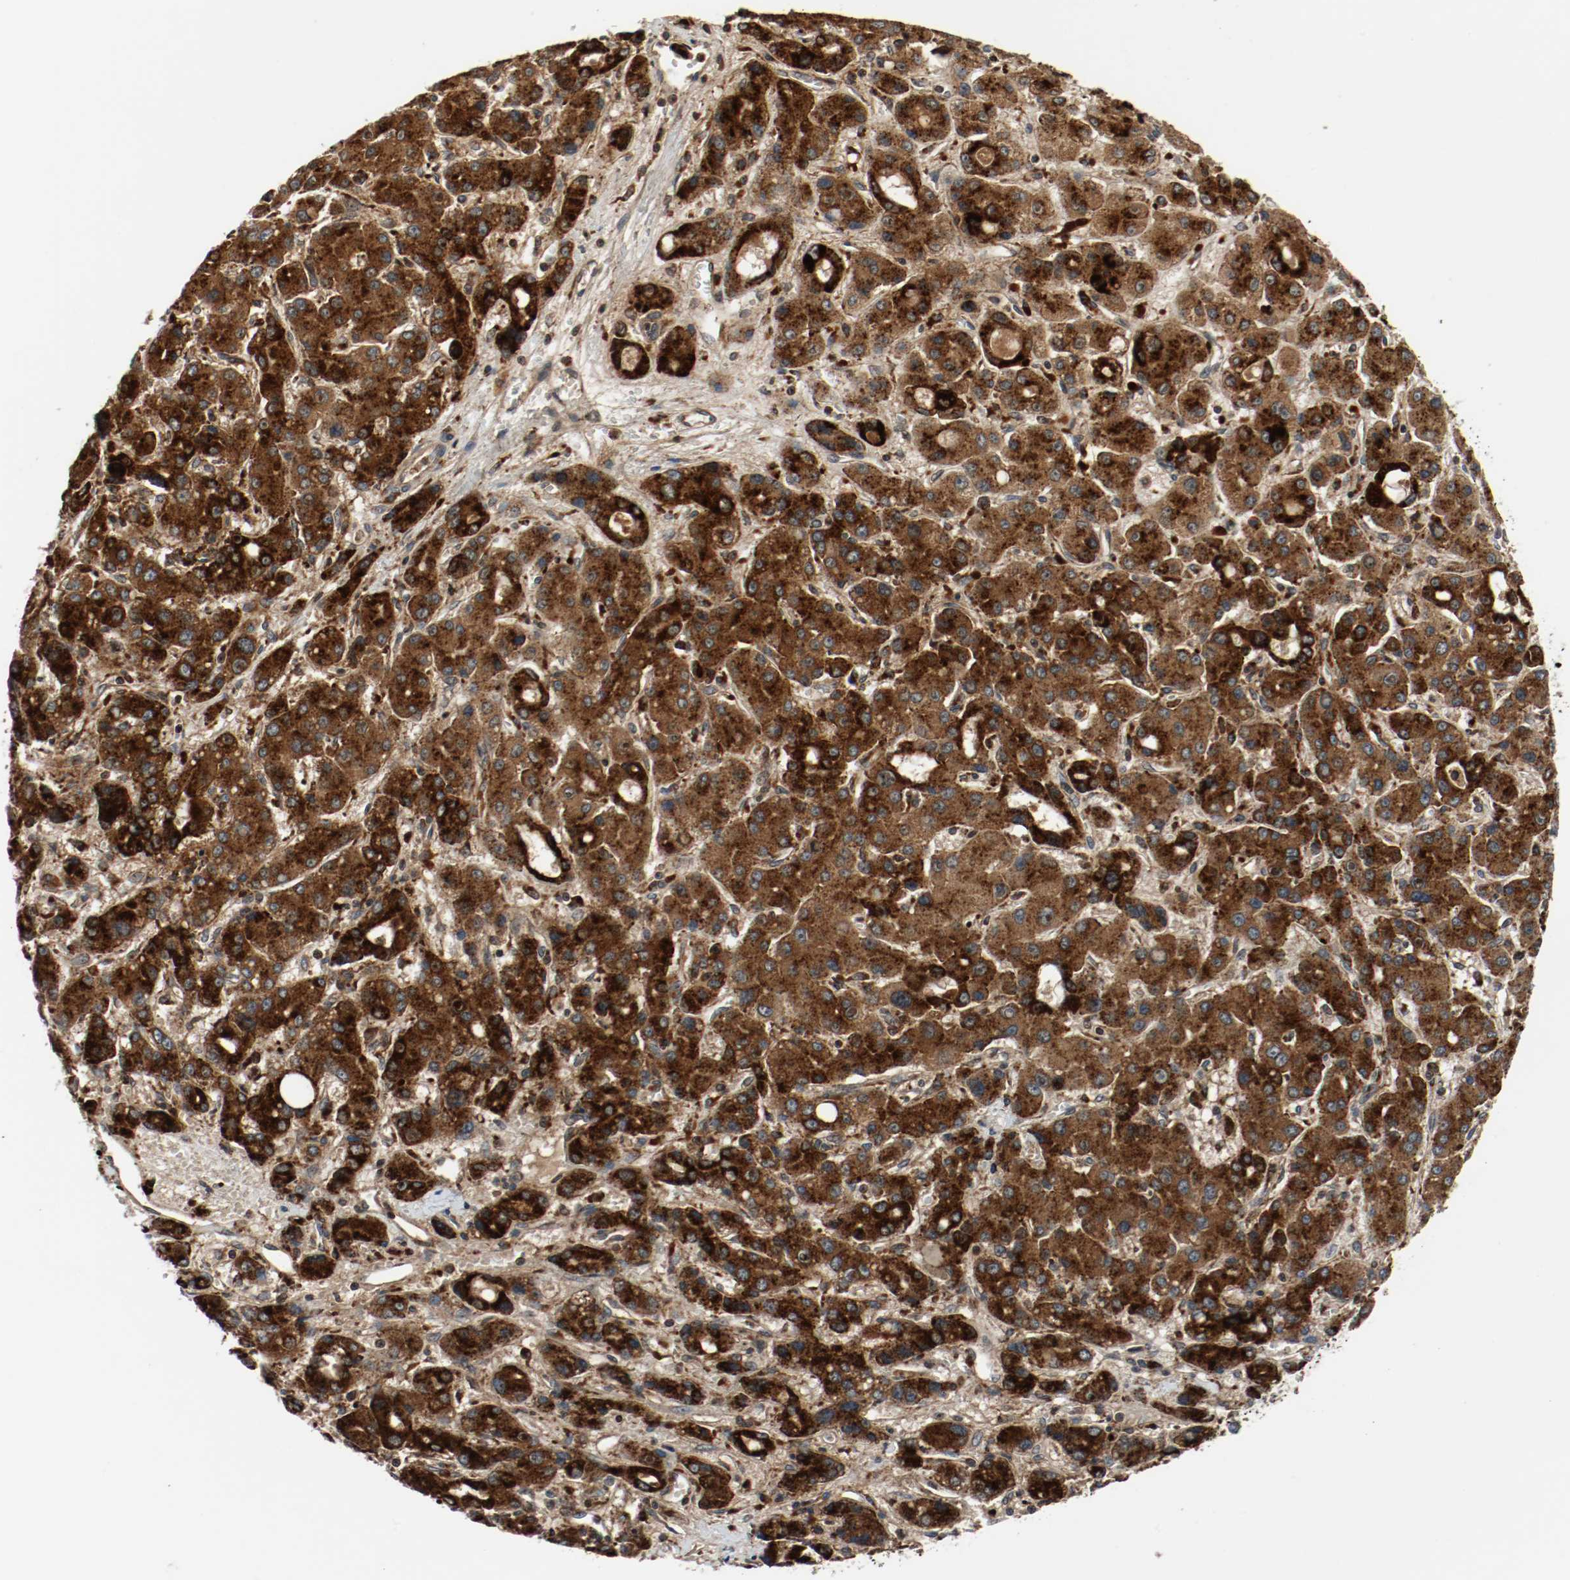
{"staining": {"intensity": "strong", "quantity": ">75%", "location": "cytoplasmic/membranous"}, "tissue": "liver cancer", "cell_type": "Tumor cells", "image_type": "cancer", "snomed": [{"axis": "morphology", "description": "Carcinoma, Hepatocellular, NOS"}, {"axis": "topography", "description": "Liver"}], "caption": "A high amount of strong cytoplasmic/membranous expression is identified in about >75% of tumor cells in liver cancer (hepatocellular carcinoma) tissue.", "gene": "LAMP2", "patient": {"sex": "male", "age": 55}}